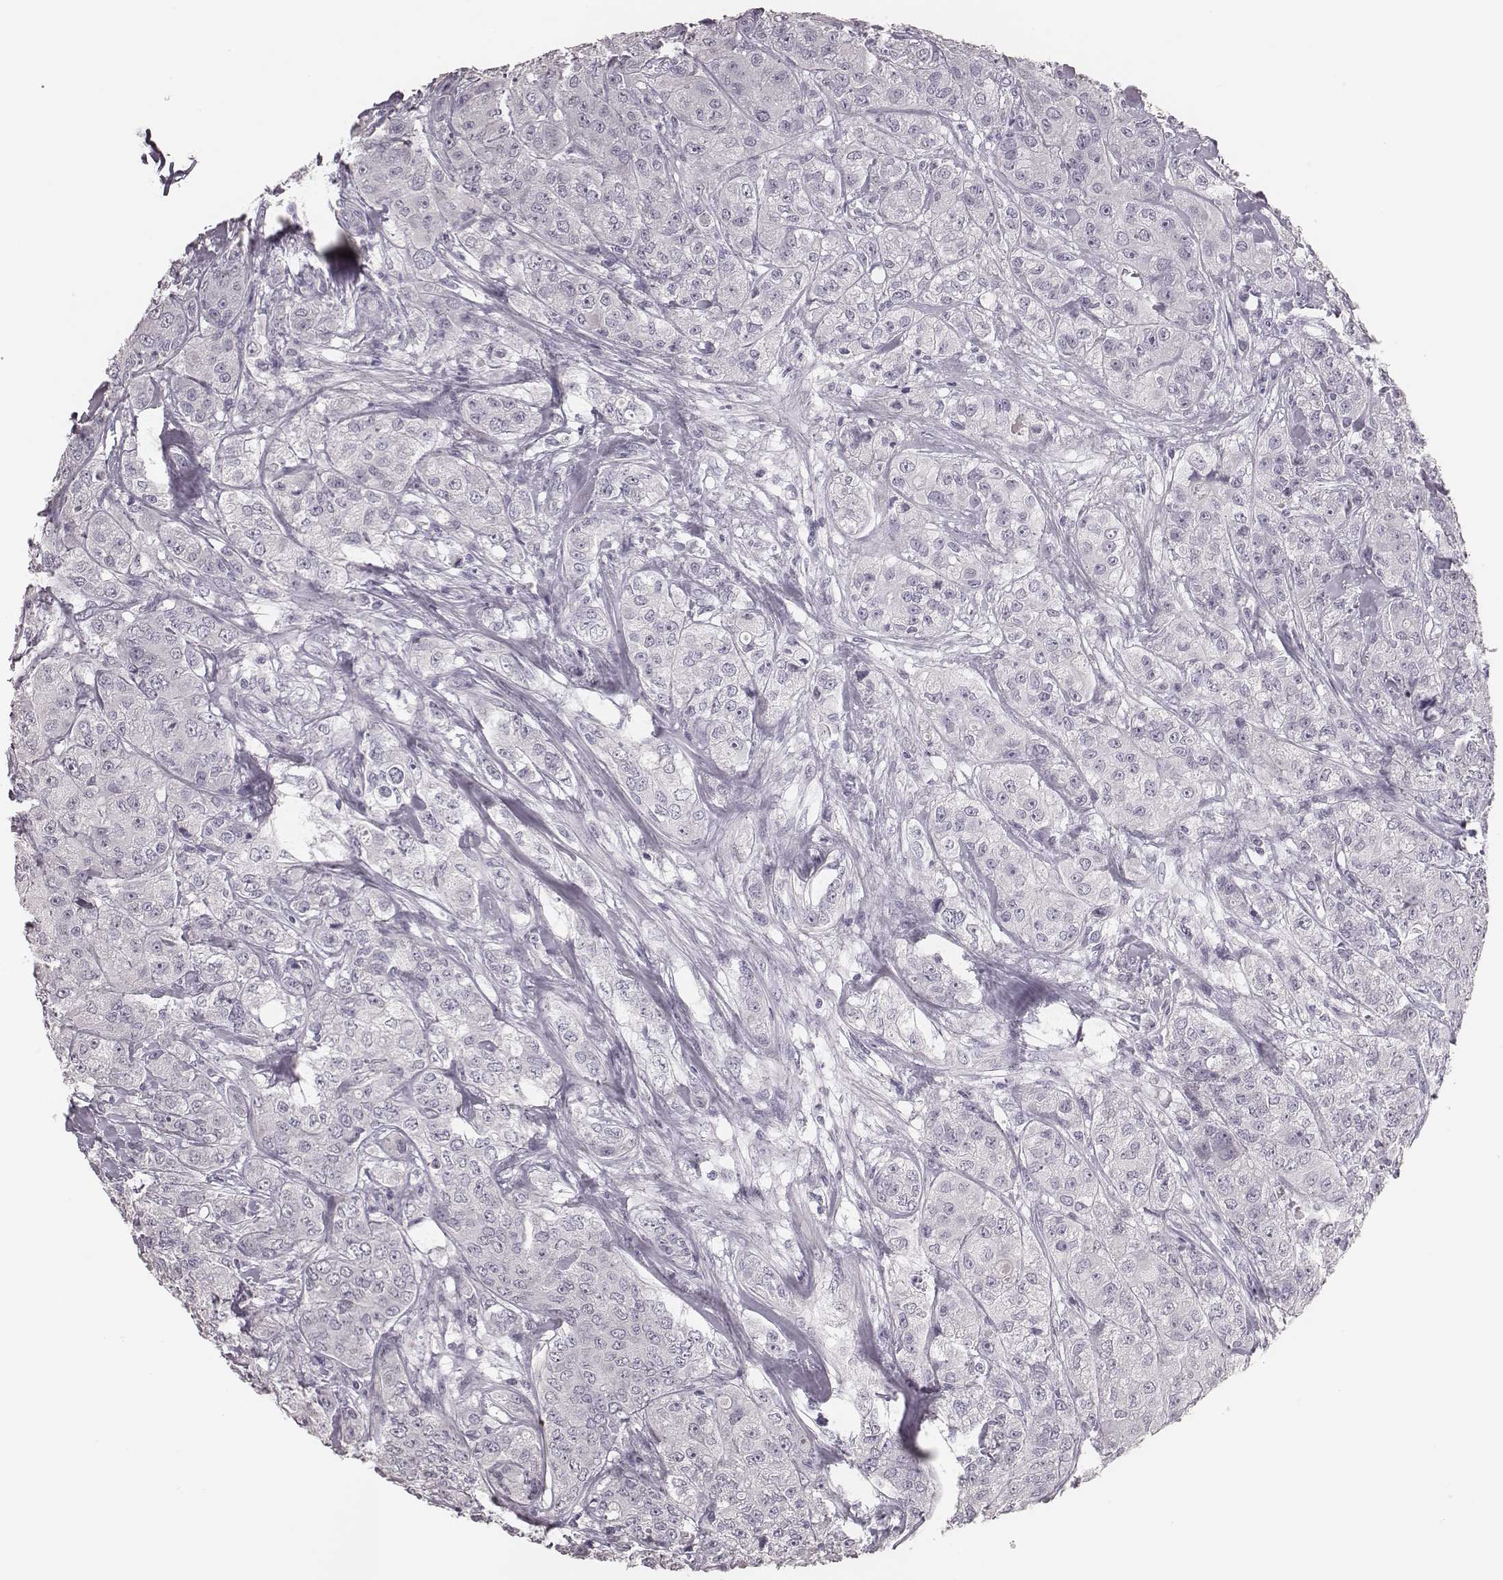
{"staining": {"intensity": "negative", "quantity": "none", "location": "none"}, "tissue": "breast cancer", "cell_type": "Tumor cells", "image_type": "cancer", "snomed": [{"axis": "morphology", "description": "Duct carcinoma"}, {"axis": "topography", "description": "Breast"}], "caption": "Image shows no protein staining in tumor cells of breast infiltrating ductal carcinoma tissue. (DAB (3,3'-diaminobenzidine) IHC visualized using brightfield microscopy, high magnification).", "gene": "CSHL1", "patient": {"sex": "female", "age": 43}}